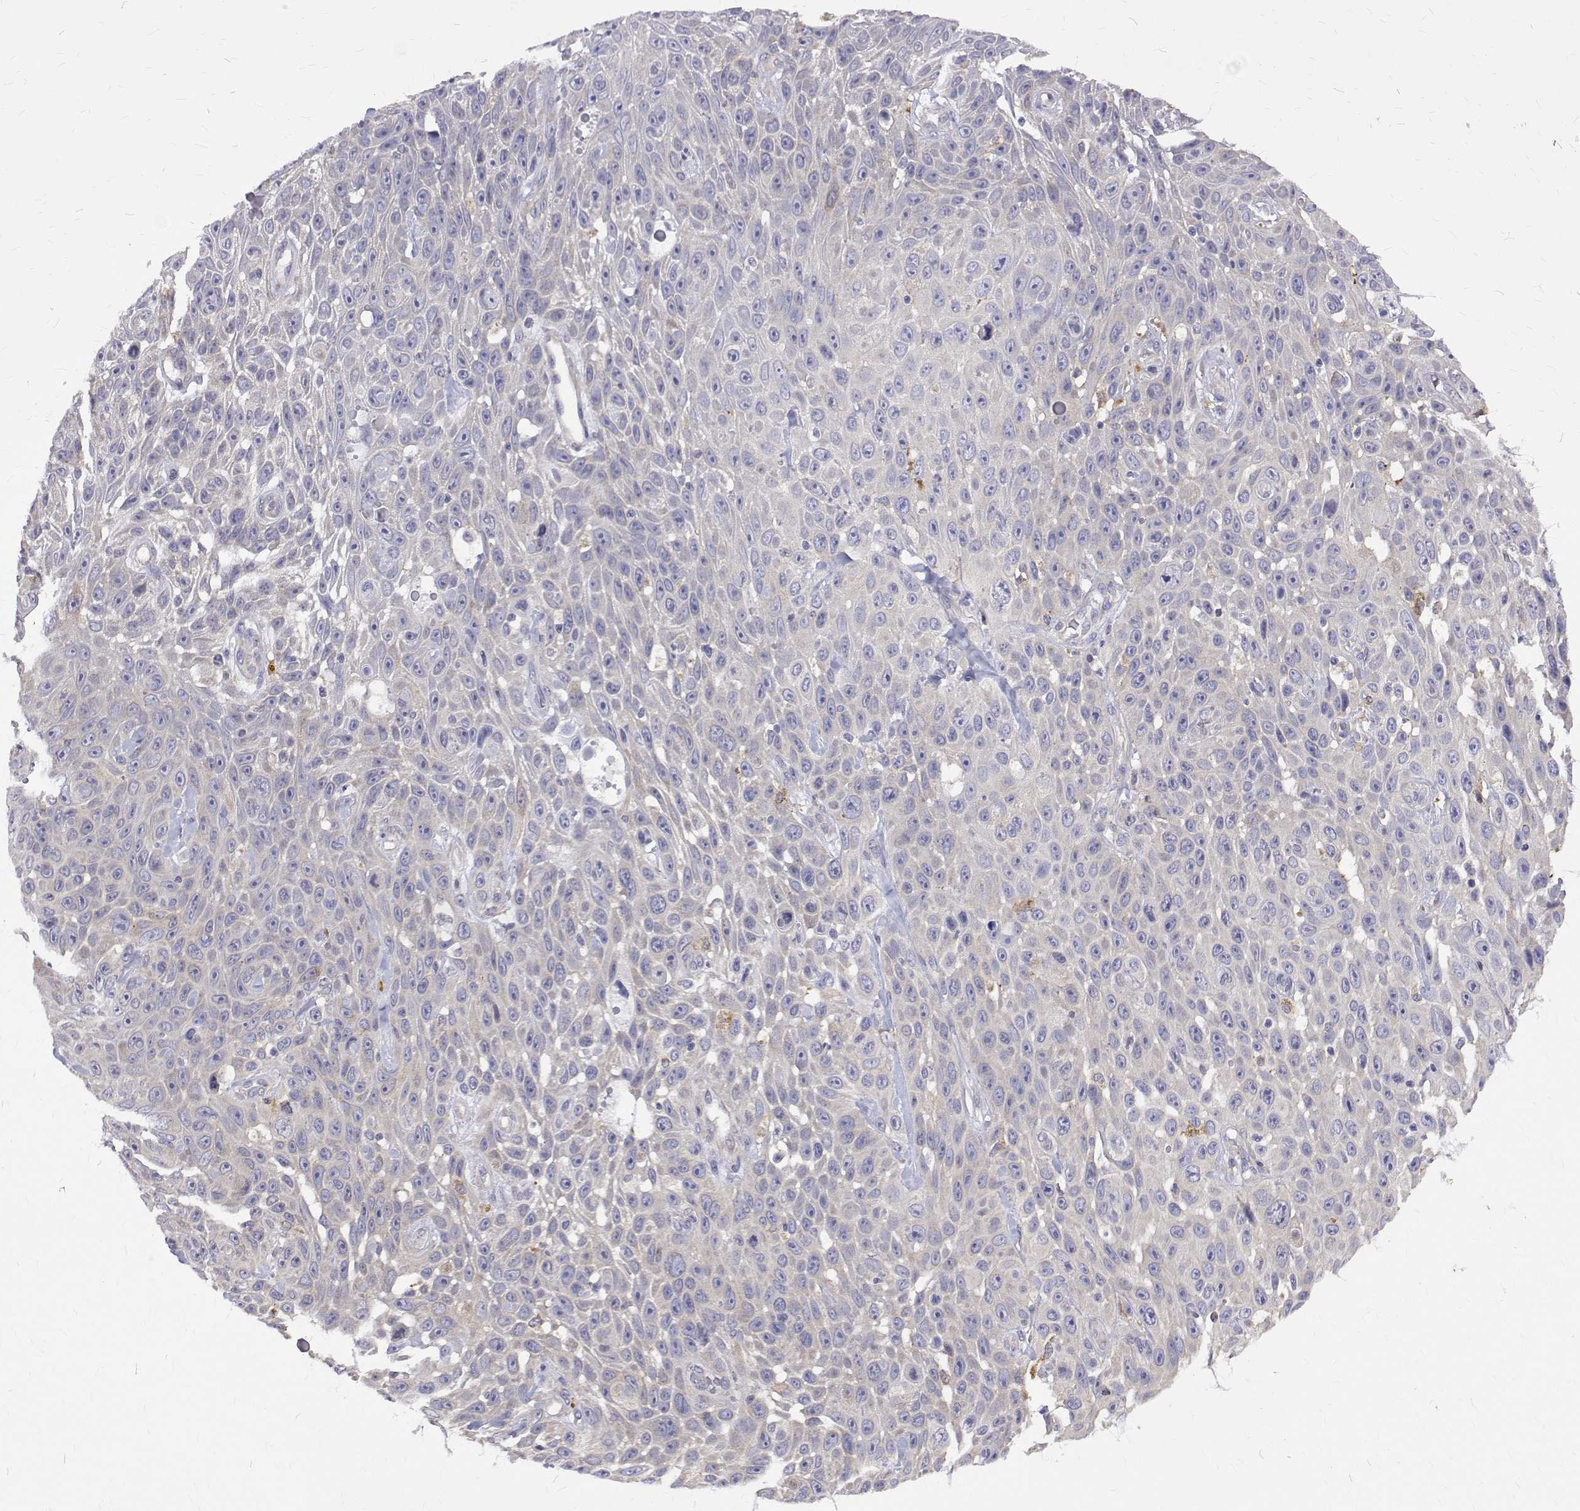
{"staining": {"intensity": "negative", "quantity": "none", "location": "none"}, "tissue": "skin cancer", "cell_type": "Tumor cells", "image_type": "cancer", "snomed": [{"axis": "morphology", "description": "Squamous cell carcinoma, NOS"}, {"axis": "topography", "description": "Skin"}], "caption": "This is an immunohistochemistry photomicrograph of human squamous cell carcinoma (skin). There is no staining in tumor cells.", "gene": "PADI1", "patient": {"sex": "male", "age": 82}}